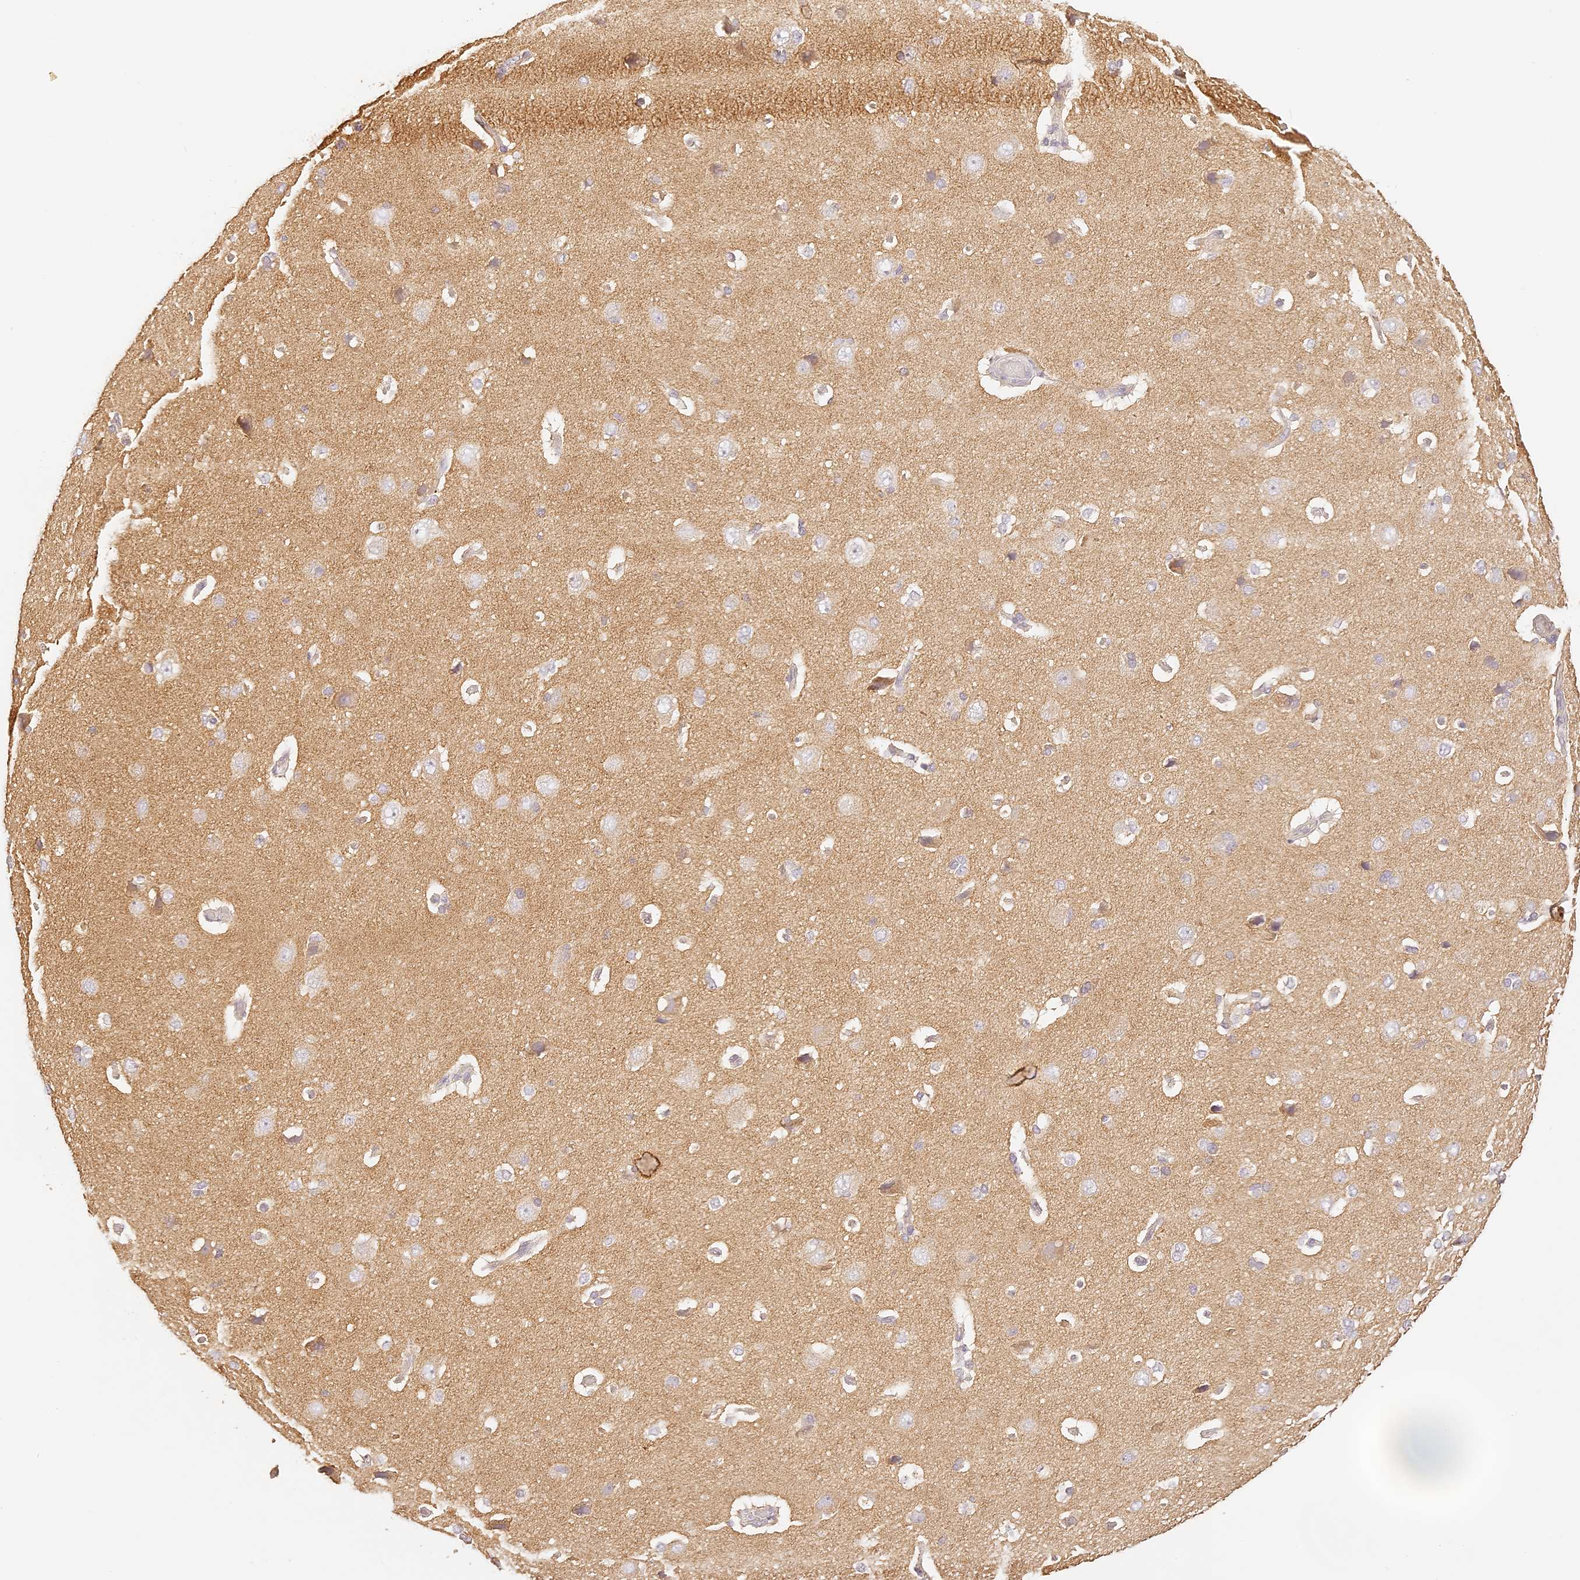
{"staining": {"intensity": "negative", "quantity": "none", "location": "none"}, "tissue": "cerebral cortex", "cell_type": "Endothelial cells", "image_type": "normal", "snomed": [{"axis": "morphology", "description": "Normal tissue, NOS"}, {"axis": "topography", "description": "Cerebral cortex"}], "caption": "High power microscopy photomicrograph of an IHC micrograph of benign cerebral cortex, revealing no significant expression in endothelial cells. The staining is performed using DAB (3,3'-diaminobenzidine) brown chromogen with nuclei counter-stained in using hematoxylin.", "gene": "TRIM45", "patient": {"sex": "male", "age": 62}}